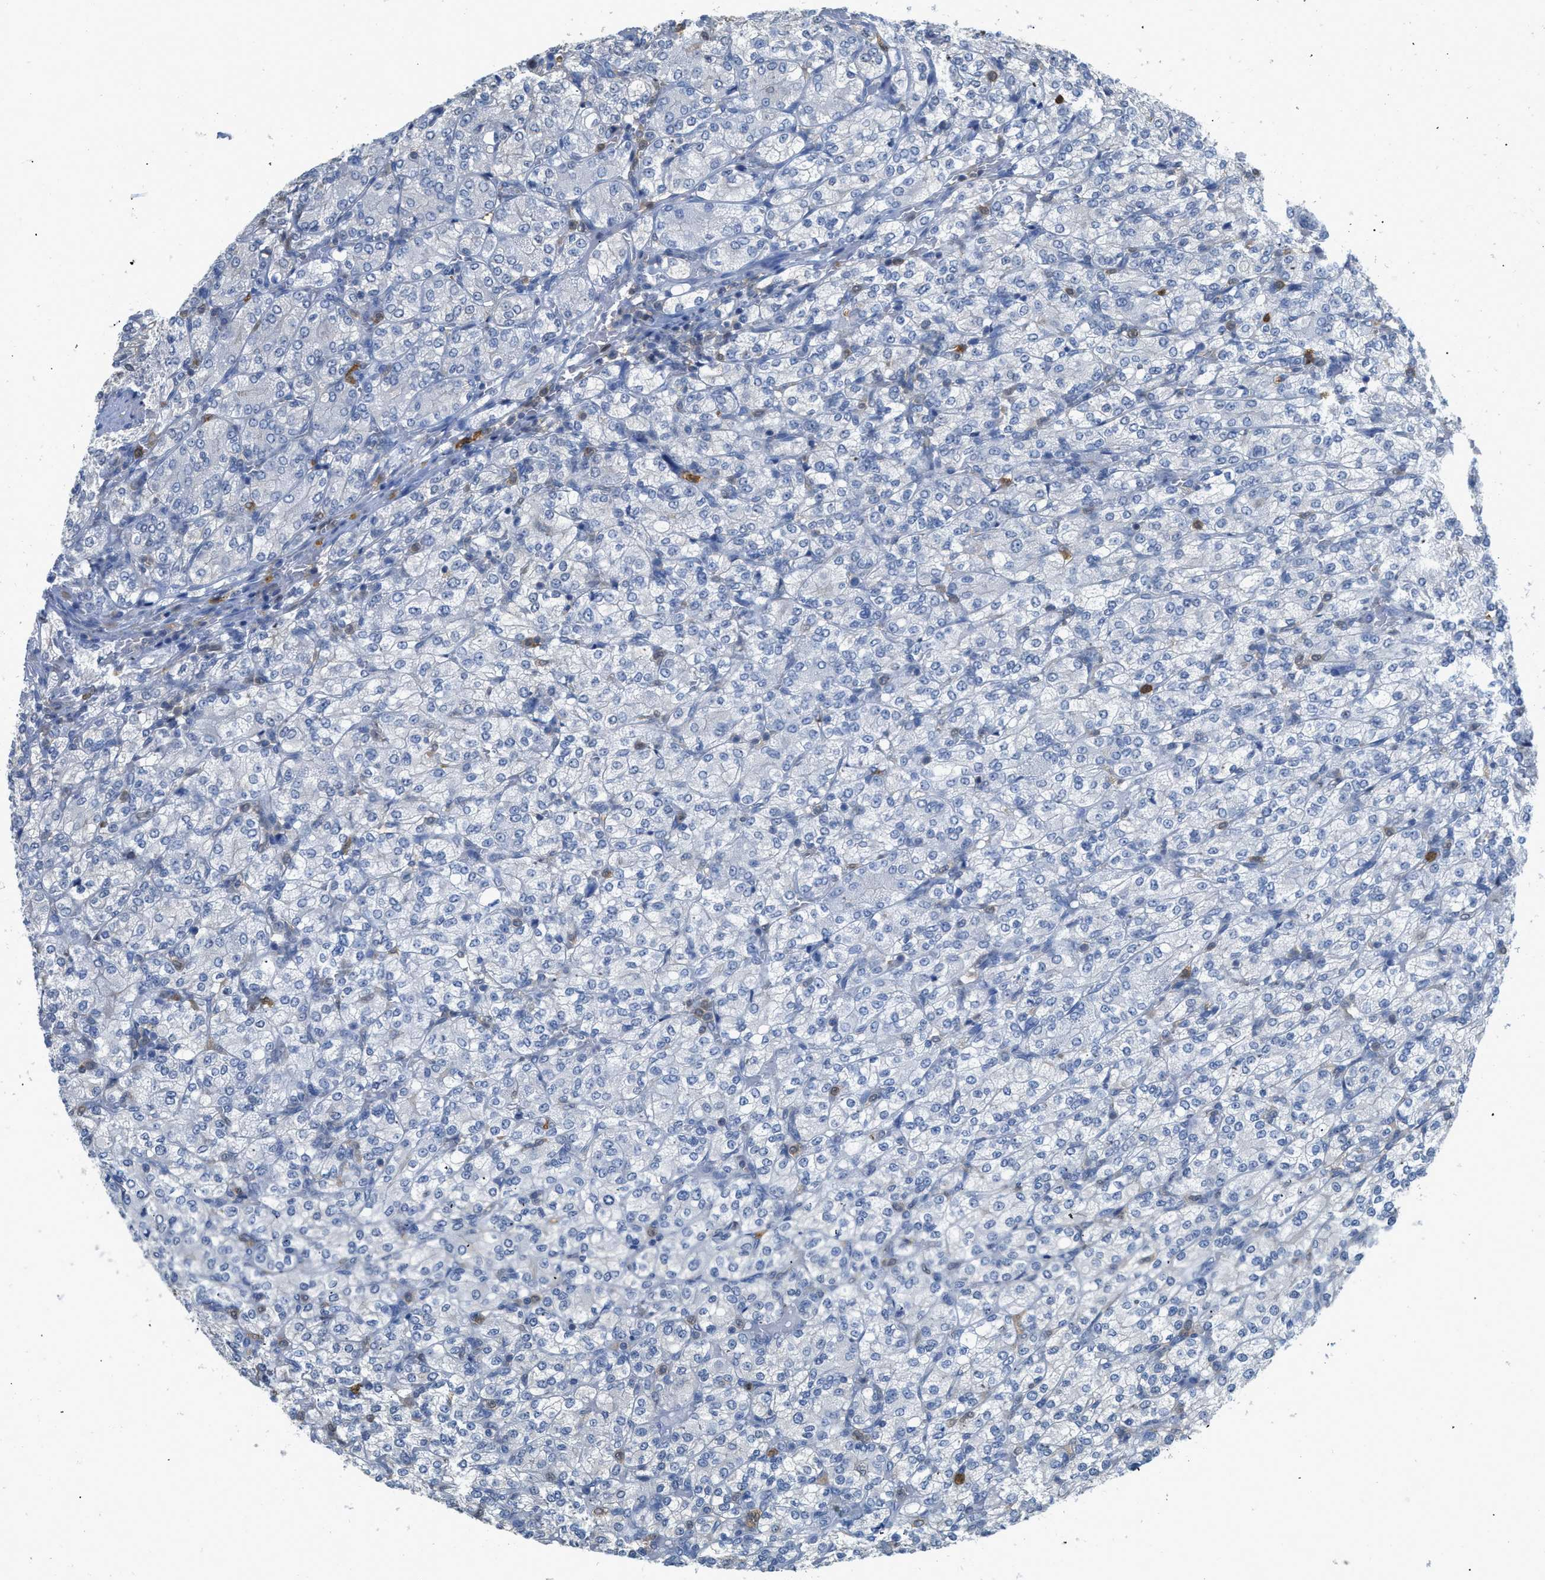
{"staining": {"intensity": "negative", "quantity": "none", "location": "none"}, "tissue": "renal cancer", "cell_type": "Tumor cells", "image_type": "cancer", "snomed": [{"axis": "morphology", "description": "Adenocarcinoma, NOS"}, {"axis": "topography", "description": "Kidney"}], "caption": "IHC micrograph of human adenocarcinoma (renal) stained for a protein (brown), which demonstrates no staining in tumor cells.", "gene": "SERPINB1", "patient": {"sex": "male", "age": 77}}